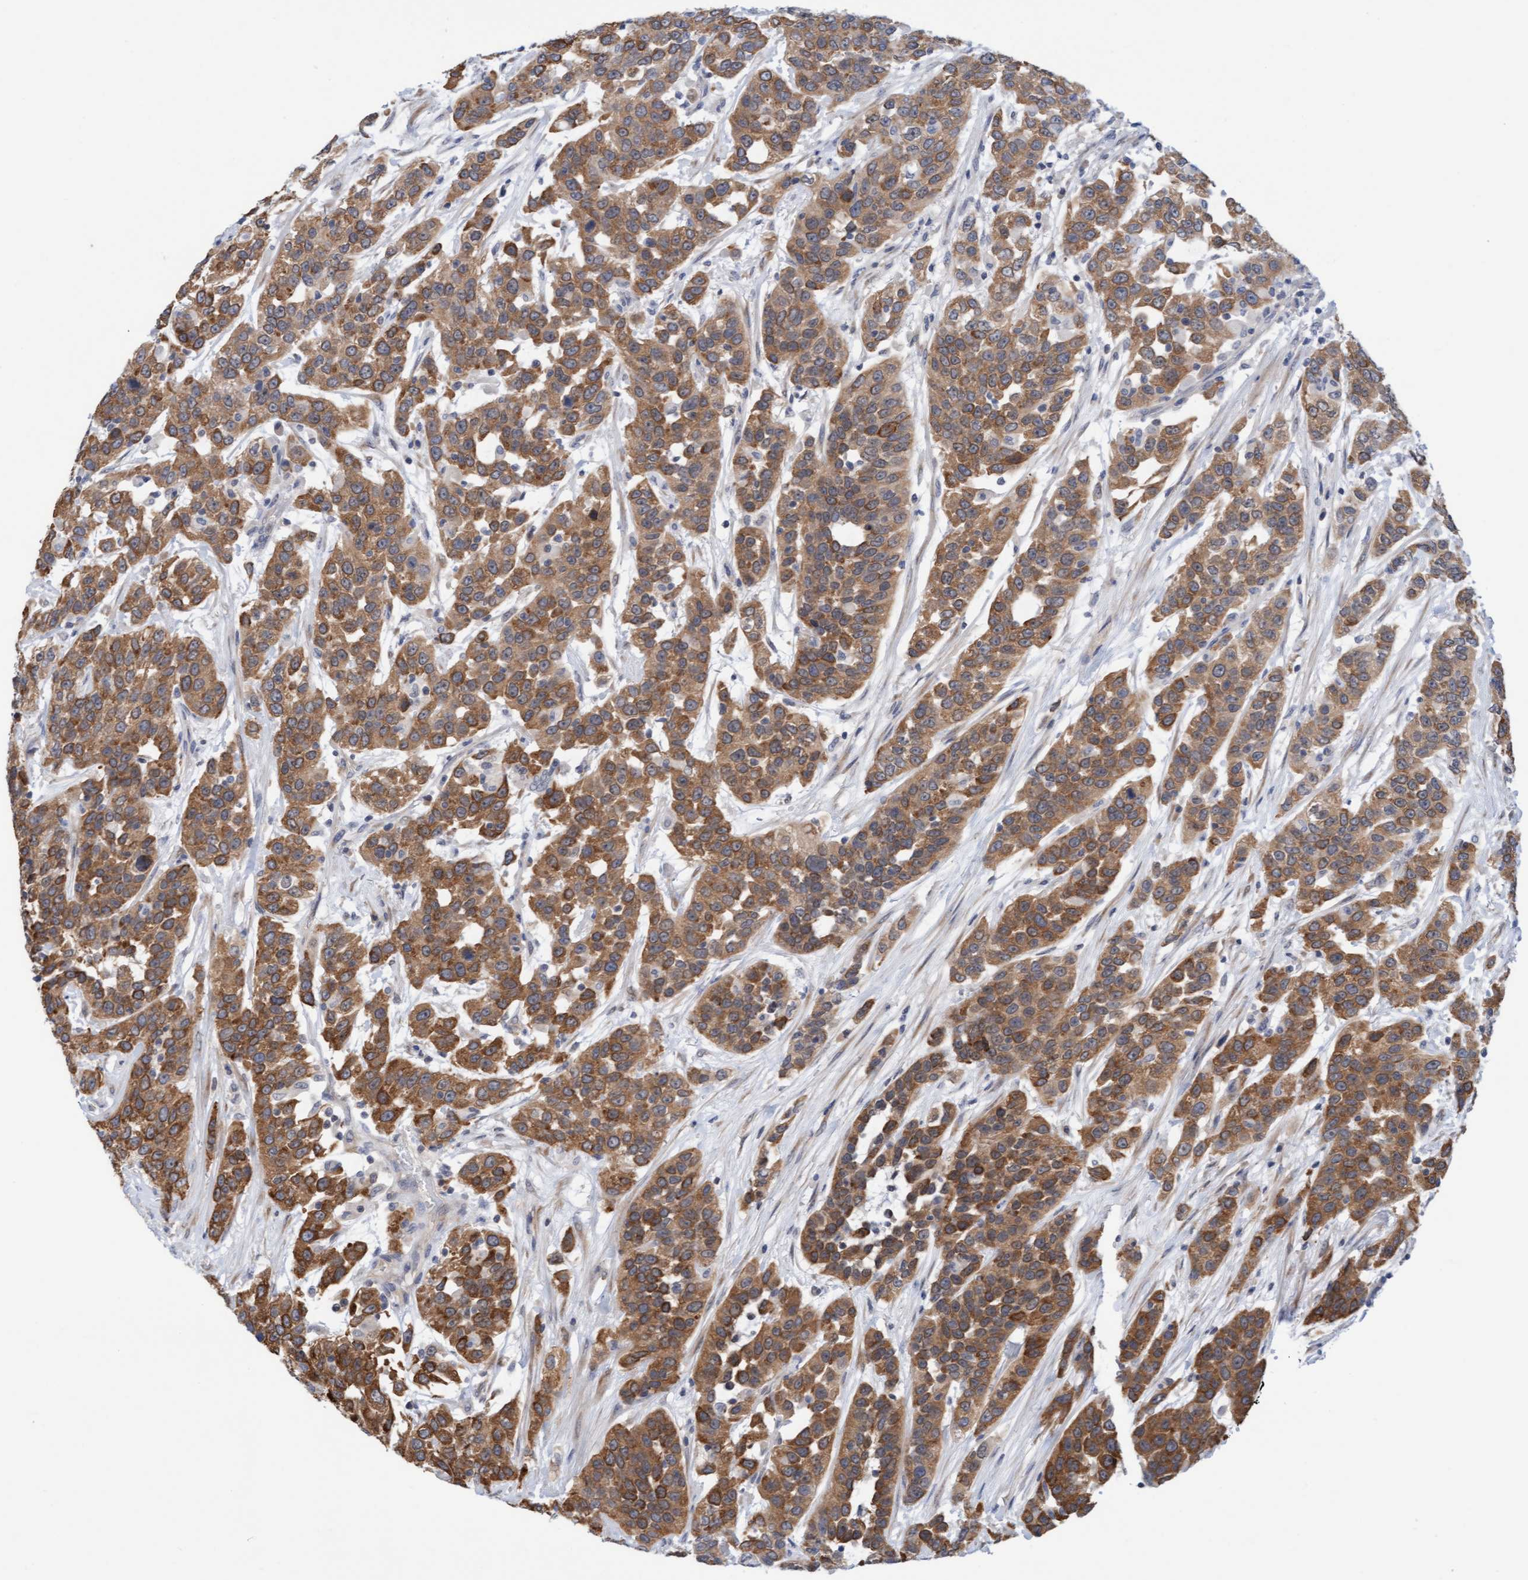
{"staining": {"intensity": "moderate", "quantity": ">75%", "location": "cytoplasmic/membranous"}, "tissue": "urothelial cancer", "cell_type": "Tumor cells", "image_type": "cancer", "snomed": [{"axis": "morphology", "description": "Urothelial carcinoma, High grade"}, {"axis": "topography", "description": "Urinary bladder"}], "caption": "Human urothelial cancer stained with a brown dye displays moderate cytoplasmic/membranous positive staining in about >75% of tumor cells.", "gene": "AMZ2", "patient": {"sex": "female", "age": 80}}